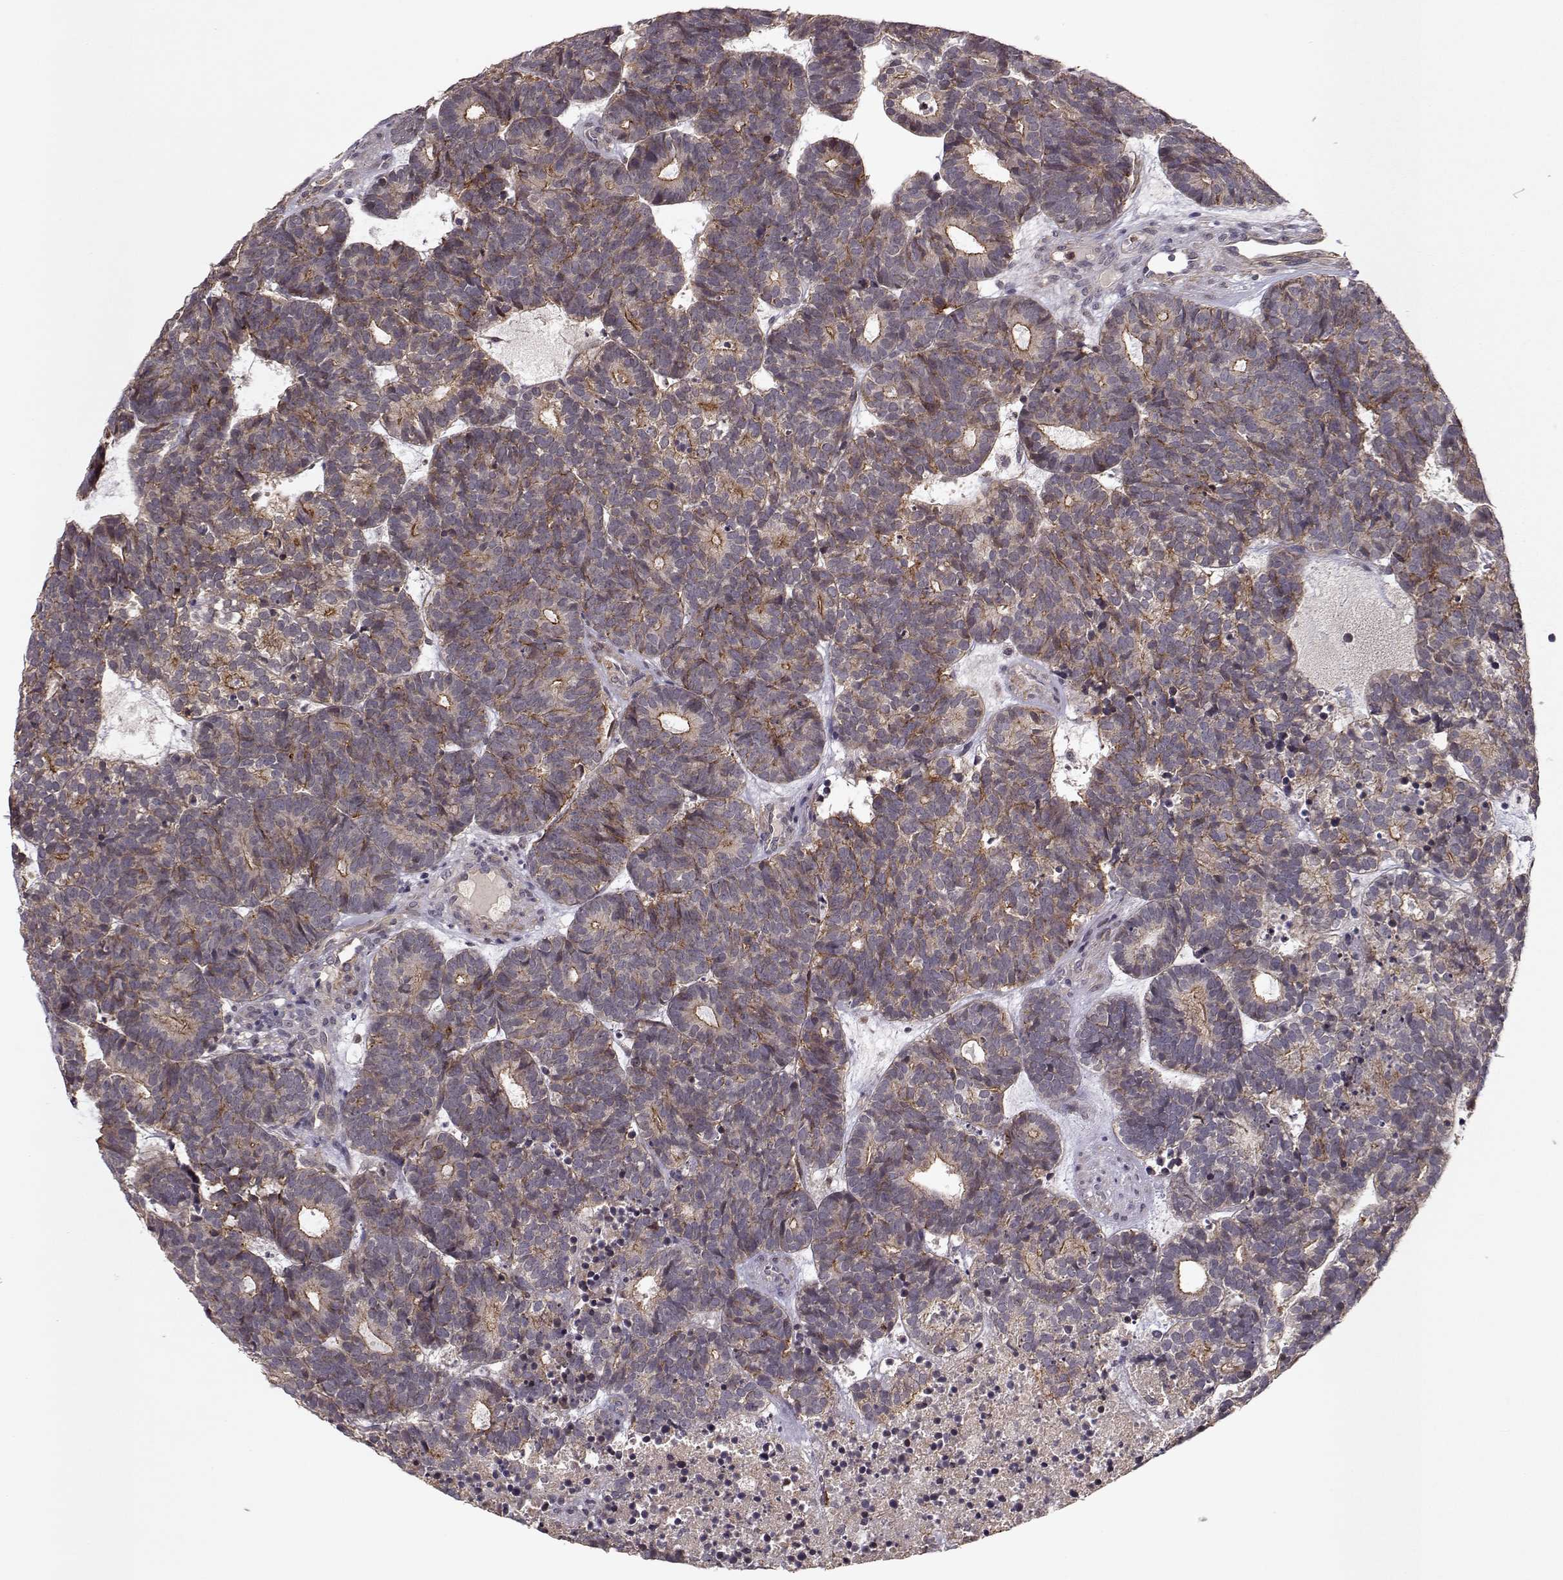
{"staining": {"intensity": "moderate", "quantity": "<25%", "location": "cytoplasmic/membranous"}, "tissue": "head and neck cancer", "cell_type": "Tumor cells", "image_type": "cancer", "snomed": [{"axis": "morphology", "description": "Adenocarcinoma, NOS"}, {"axis": "topography", "description": "Head-Neck"}], "caption": "Immunohistochemical staining of human adenocarcinoma (head and neck) exhibits low levels of moderate cytoplasmic/membranous protein positivity in approximately <25% of tumor cells.", "gene": "PLEKHG3", "patient": {"sex": "female", "age": 81}}